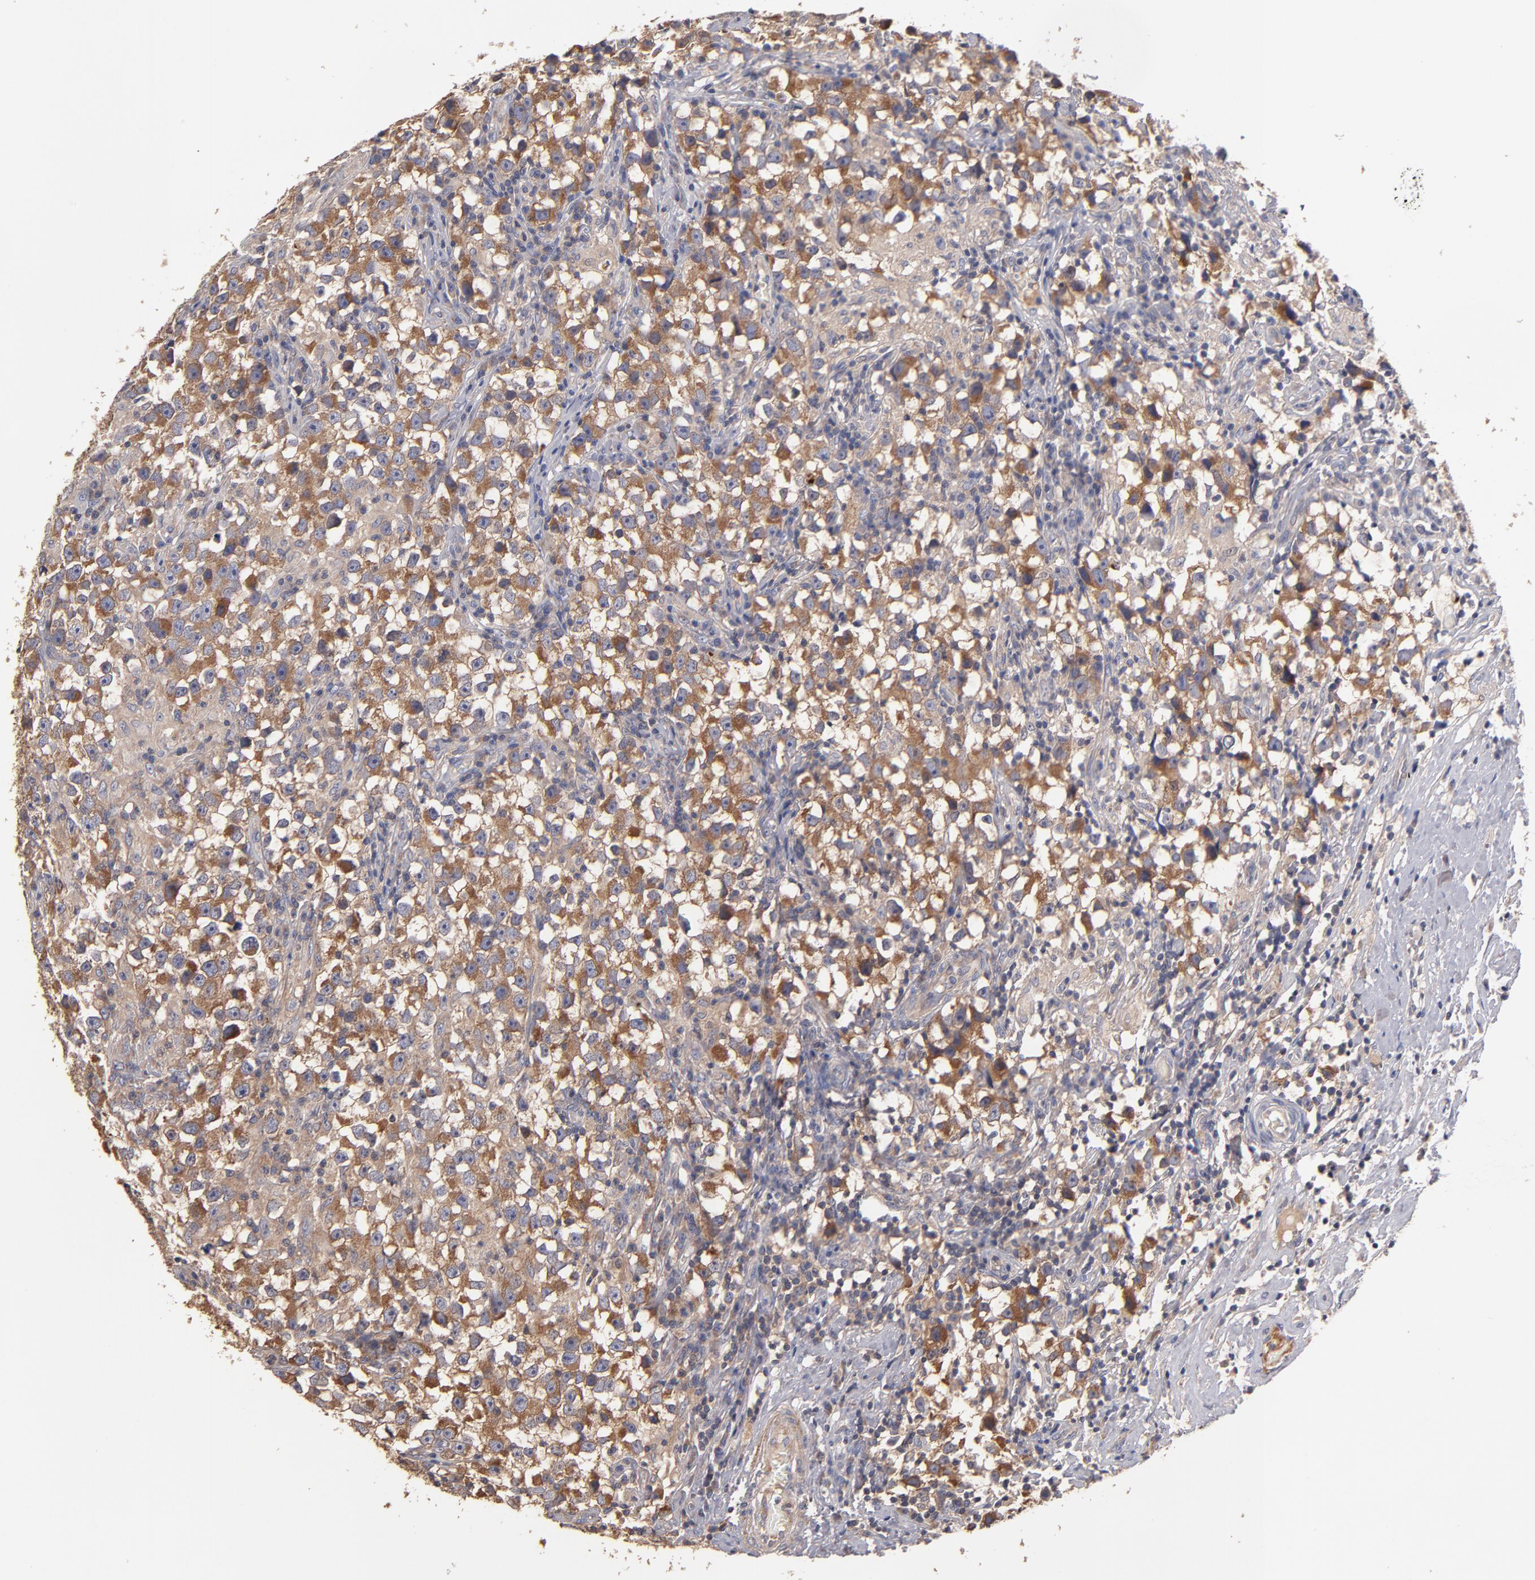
{"staining": {"intensity": "moderate", "quantity": ">75%", "location": "cytoplasmic/membranous"}, "tissue": "testis cancer", "cell_type": "Tumor cells", "image_type": "cancer", "snomed": [{"axis": "morphology", "description": "Seminoma, NOS"}, {"axis": "topography", "description": "Testis"}], "caption": "The image demonstrates immunohistochemical staining of testis cancer. There is moderate cytoplasmic/membranous positivity is seen in about >75% of tumor cells.", "gene": "DACT1", "patient": {"sex": "male", "age": 33}}